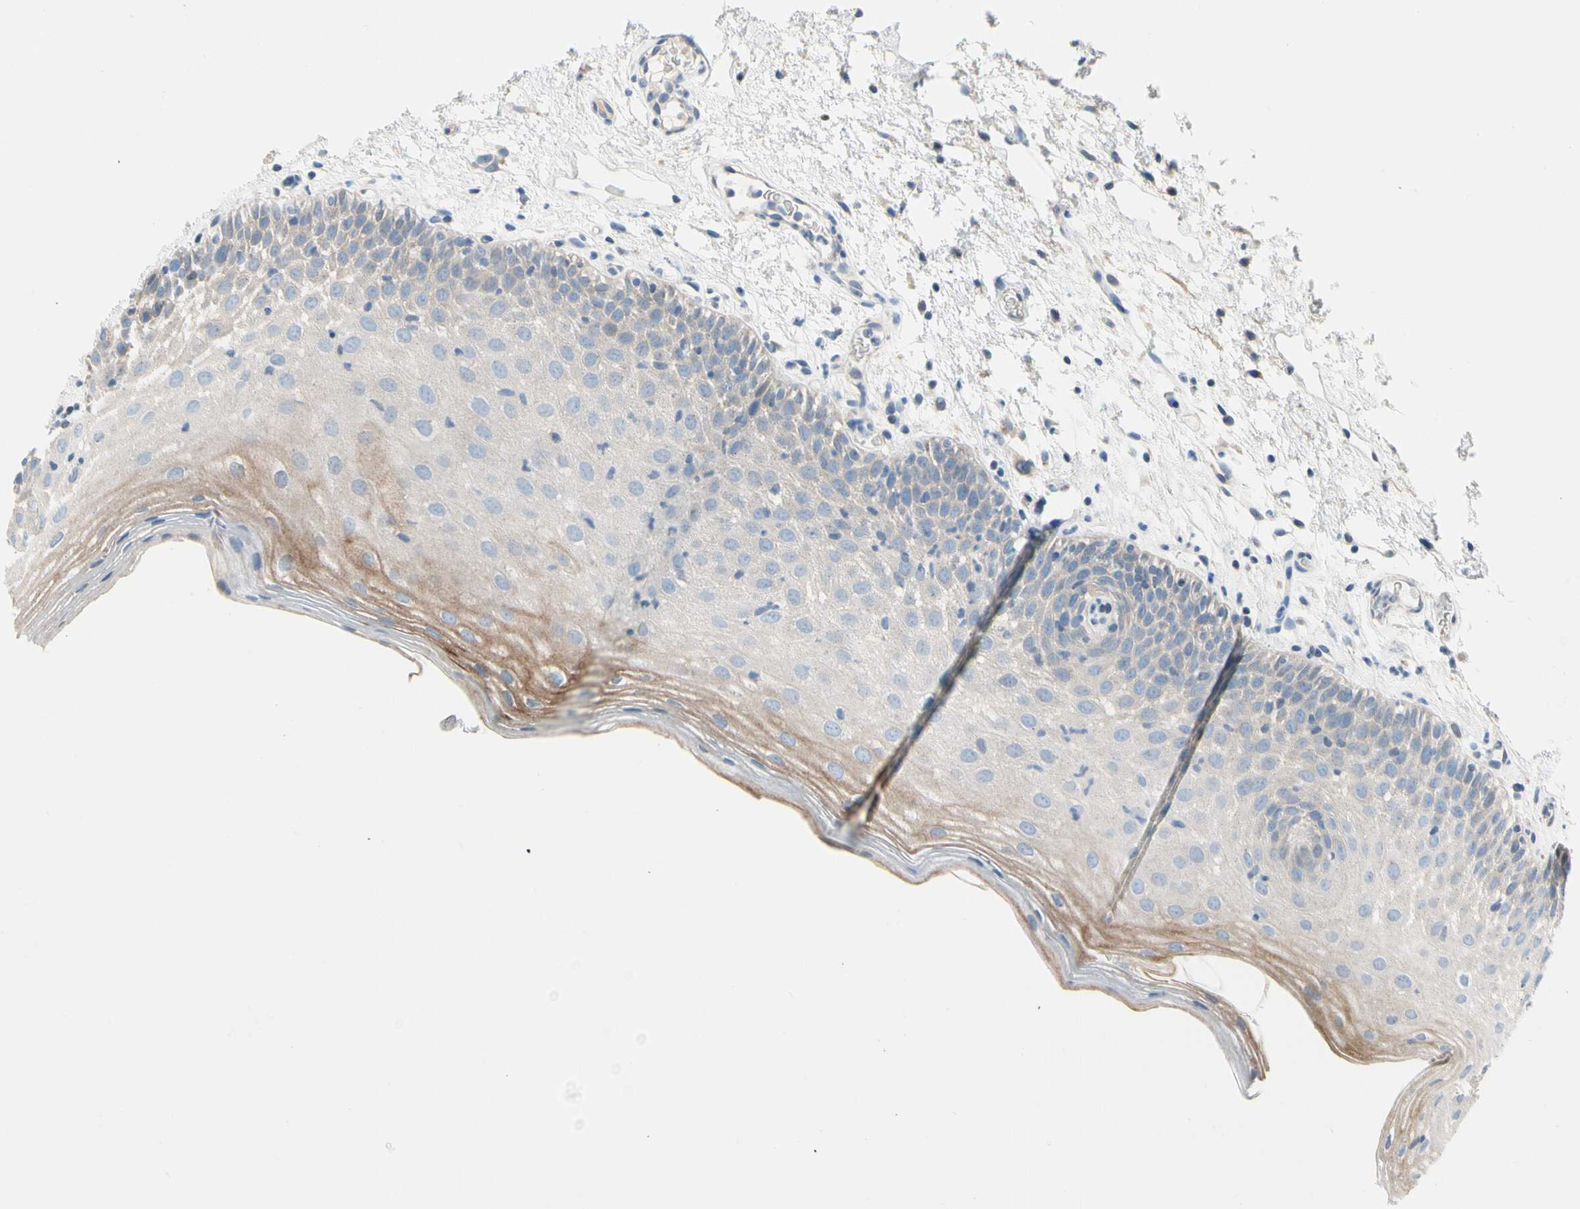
{"staining": {"intensity": "moderate", "quantity": "<25%", "location": "cytoplasmic/membranous"}, "tissue": "oral mucosa", "cell_type": "Squamous epithelial cells", "image_type": "normal", "snomed": [{"axis": "morphology", "description": "Normal tissue, NOS"}, {"axis": "morphology", "description": "Squamous cell carcinoma, NOS"}, {"axis": "topography", "description": "Skeletal muscle"}, {"axis": "topography", "description": "Oral tissue"}], "caption": "Moderate cytoplasmic/membranous protein staining is present in about <25% of squamous epithelial cells in oral mucosa. (Brightfield microscopy of DAB IHC at high magnification).", "gene": "ZNF132", "patient": {"sex": "male", "age": 71}}